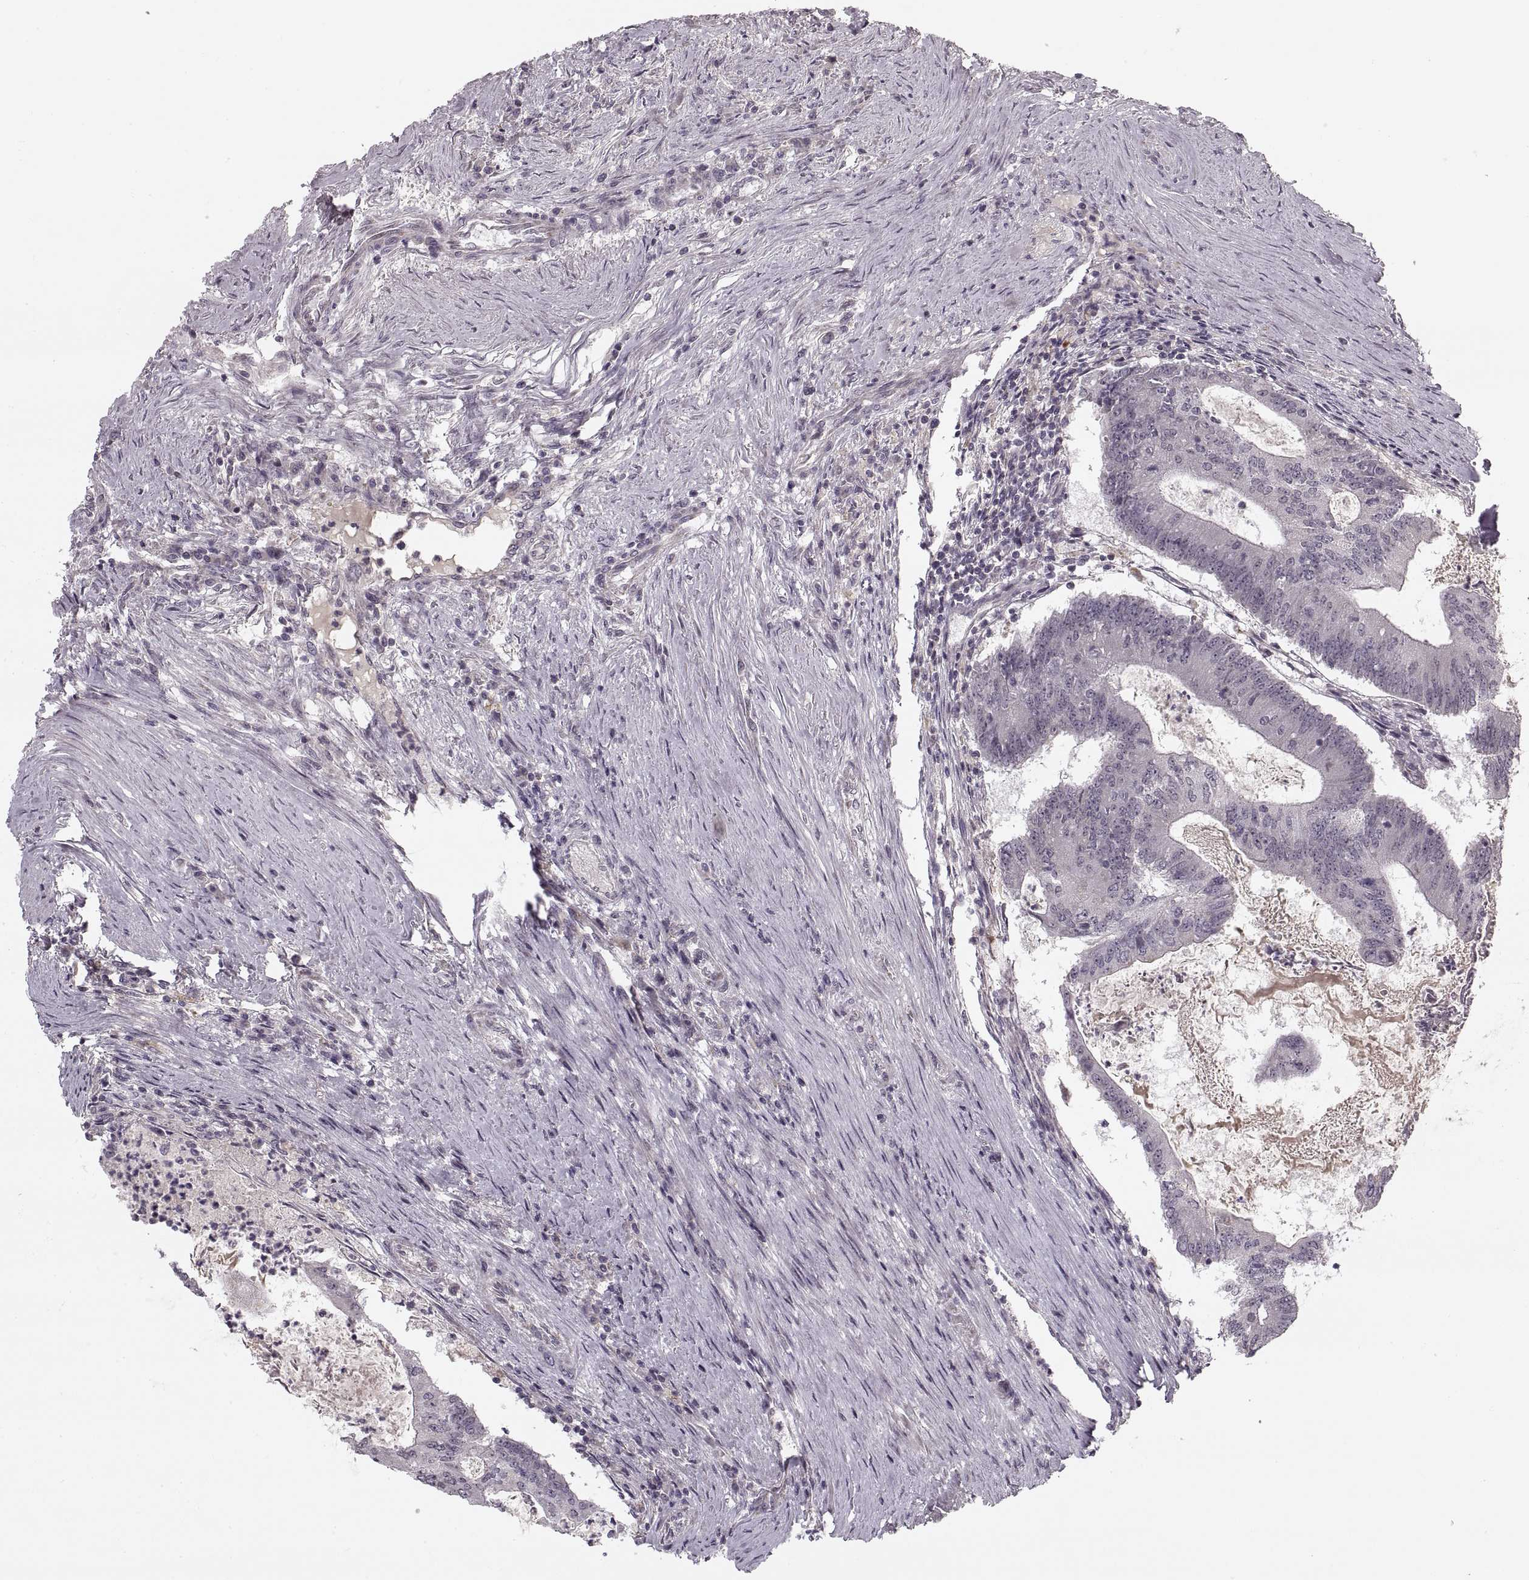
{"staining": {"intensity": "negative", "quantity": "none", "location": "none"}, "tissue": "colorectal cancer", "cell_type": "Tumor cells", "image_type": "cancer", "snomed": [{"axis": "morphology", "description": "Adenocarcinoma, NOS"}, {"axis": "topography", "description": "Colon"}], "caption": "A photomicrograph of adenocarcinoma (colorectal) stained for a protein demonstrates no brown staining in tumor cells.", "gene": "ASIC3", "patient": {"sex": "female", "age": 70}}